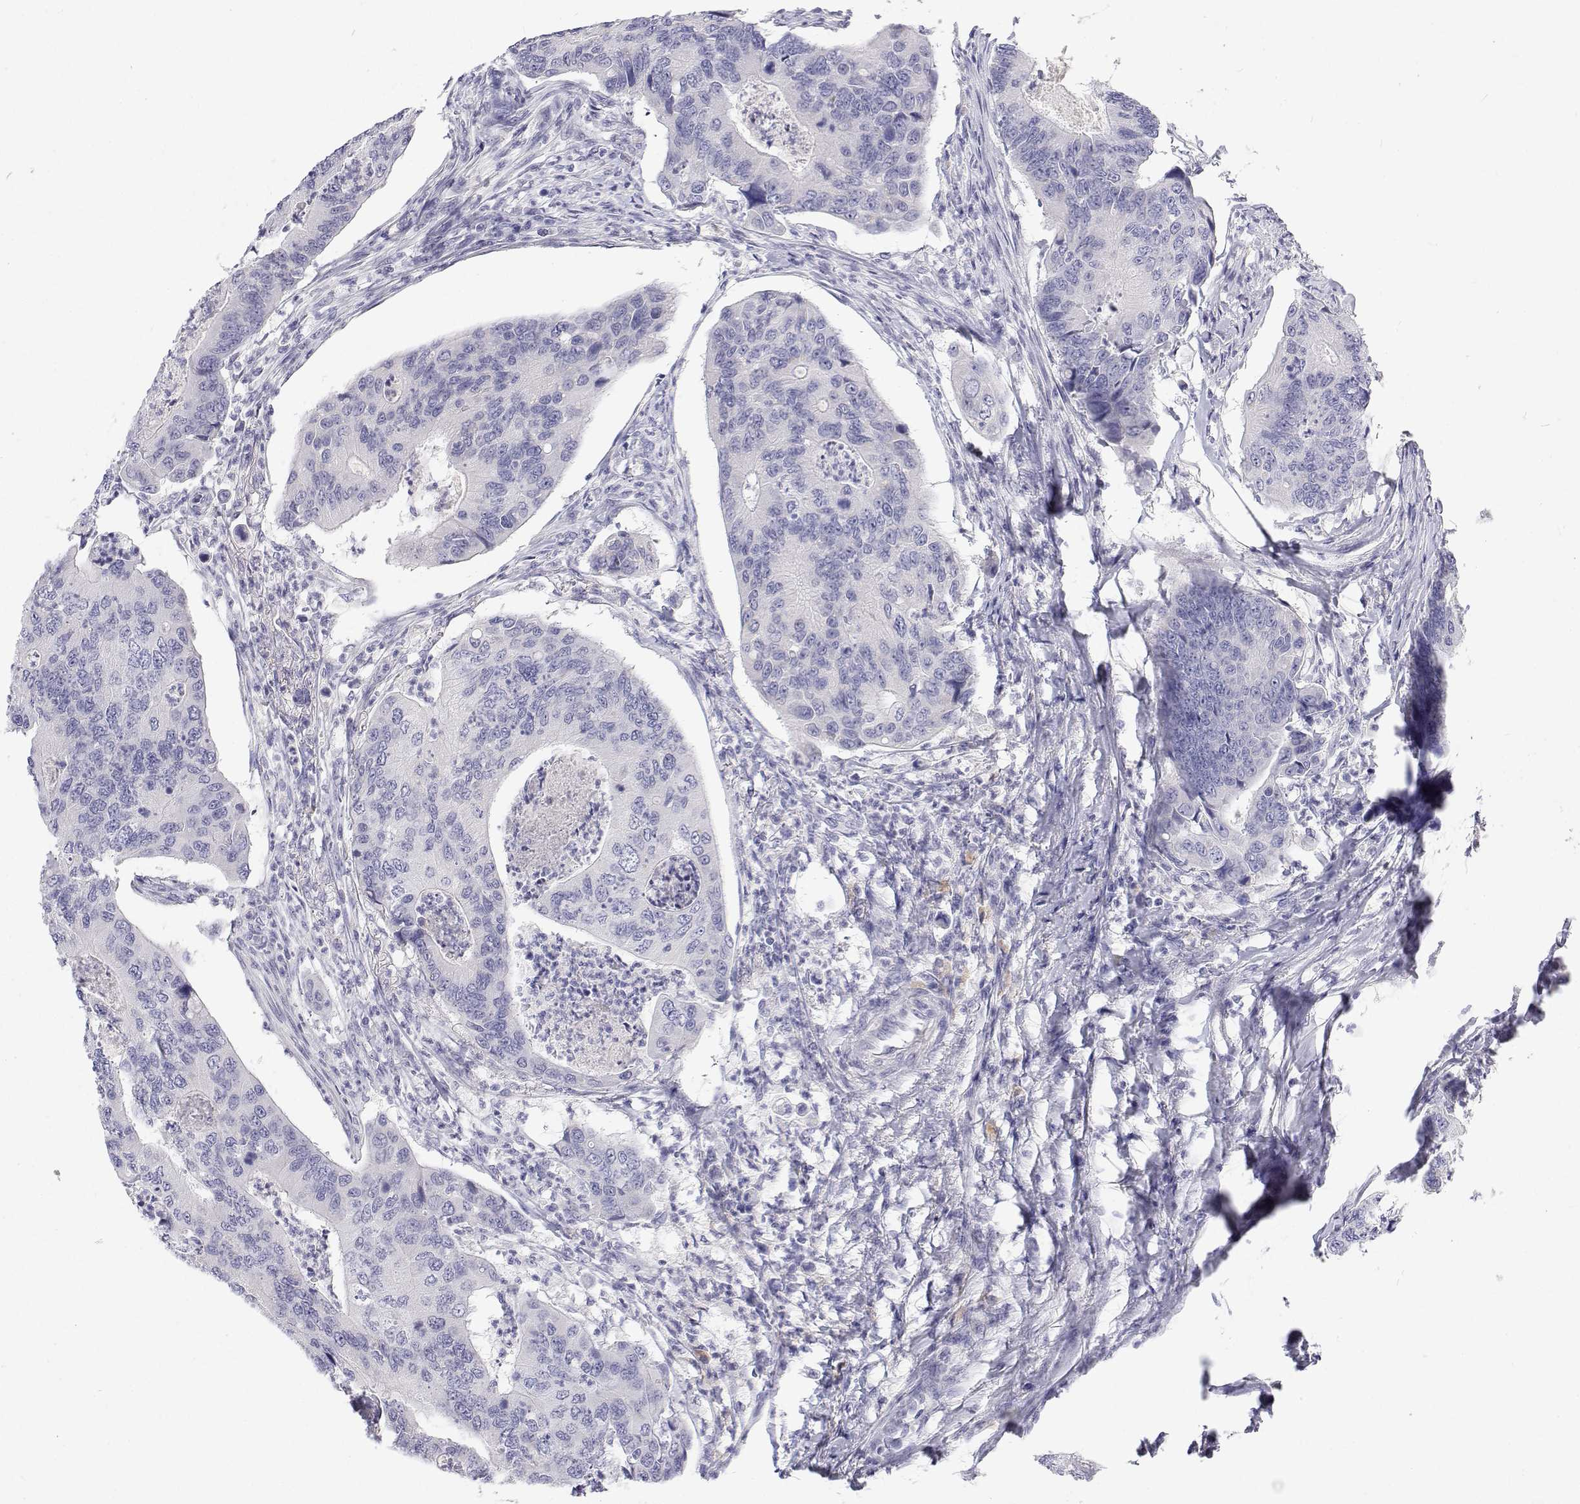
{"staining": {"intensity": "negative", "quantity": "none", "location": "none"}, "tissue": "colorectal cancer", "cell_type": "Tumor cells", "image_type": "cancer", "snomed": [{"axis": "morphology", "description": "Adenocarcinoma, NOS"}, {"axis": "topography", "description": "Colon"}], "caption": "High magnification brightfield microscopy of colorectal adenocarcinoma stained with DAB (brown) and counterstained with hematoxylin (blue): tumor cells show no significant expression. The staining was performed using DAB (3,3'-diaminobenzidine) to visualize the protein expression in brown, while the nuclei were stained in blue with hematoxylin (Magnification: 20x).", "gene": "NCR2", "patient": {"sex": "female", "age": 67}}